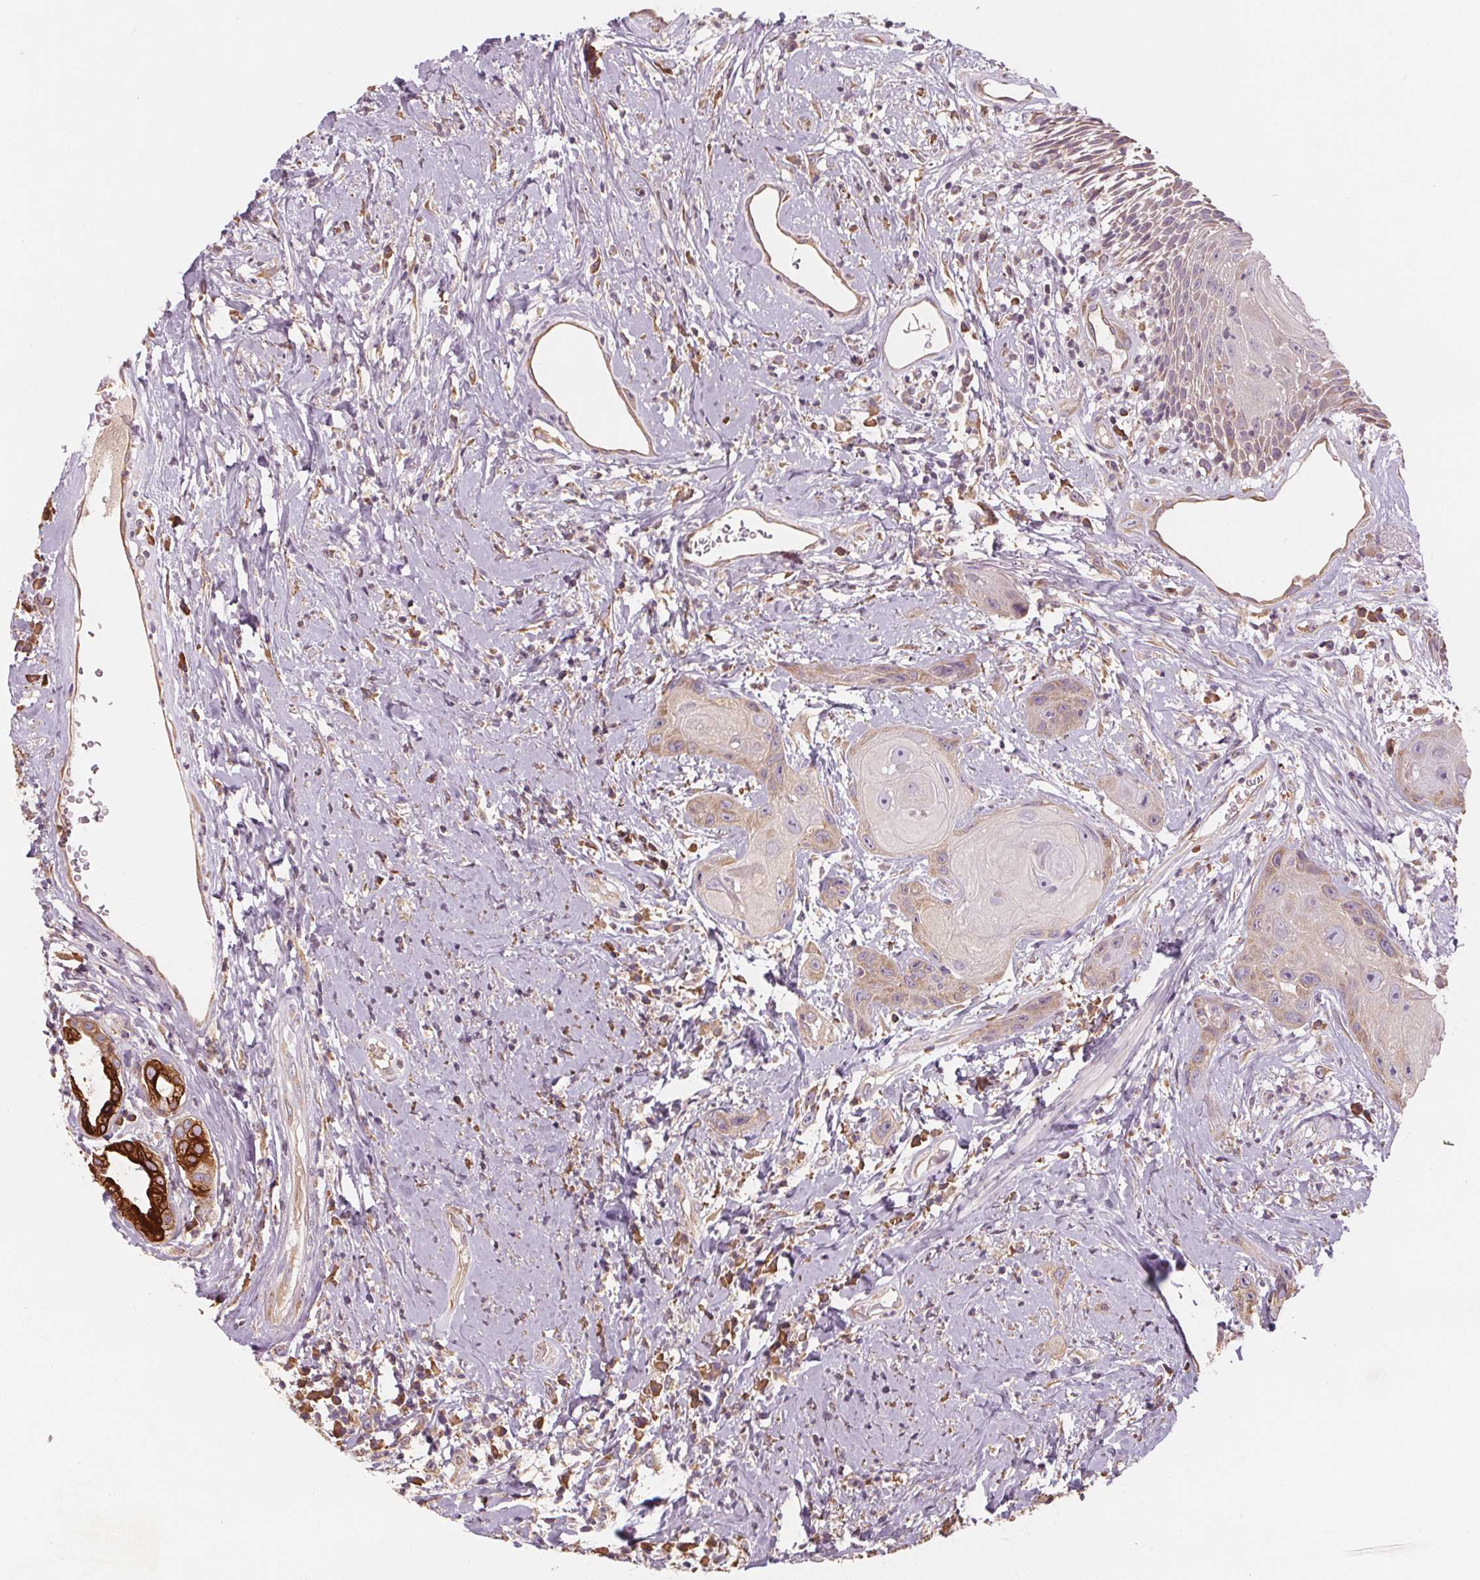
{"staining": {"intensity": "weak", "quantity": "<25%", "location": "cytoplasmic/membranous"}, "tissue": "head and neck cancer", "cell_type": "Tumor cells", "image_type": "cancer", "snomed": [{"axis": "morphology", "description": "Squamous cell carcinoma, NOS"}, {"axis": "topography", "description": "Head-Neck"}], "caption": "IHC photomicrograph of human squamous cell carcinoma (head and neck) stained for a protein (brown), which reveals no staining in tumor cells.", "gene": "TMEM80", "patient": {"sex": "male", "age": 57}}